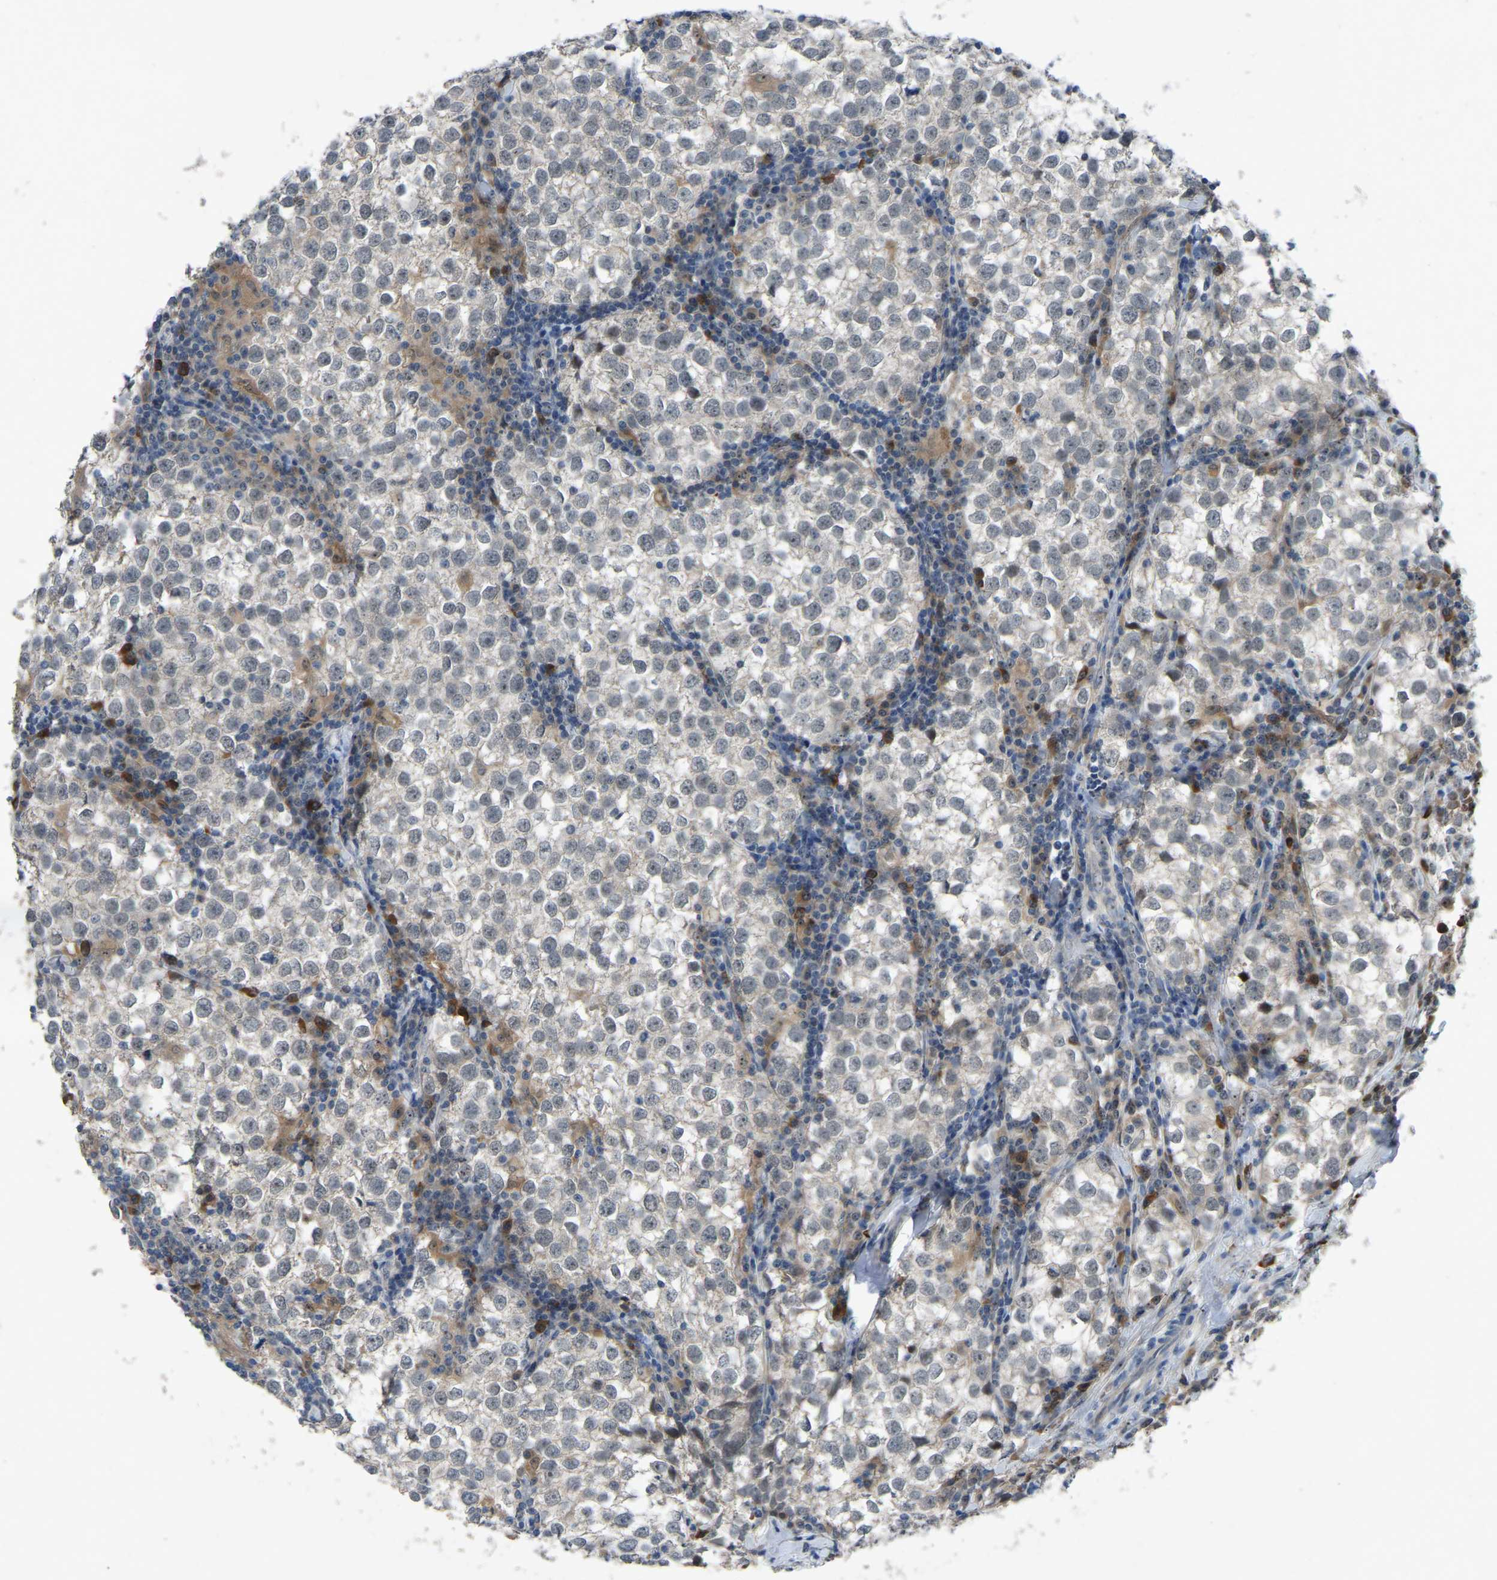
{"staining": {"intensity": "negative", "quantity": "none", "location": "none"}, "tissue": "testis cancer", "cell_type": "Tumor cells", "image_type": "cancer", "snomed": [{"axis": "morphology", "description": "Seminoma, NOS"}, {"axis": "morphology", "description": "Carcinoma, Embryonal, NOS"}, {"axis": "topography", "description": "Testis"}], "caption": "Tumor cells show no significant protein positivity in testis cancer (embryonal carcinoma).", "gene": "FHIT", "patient": {"sex": "male", "age": 36}}